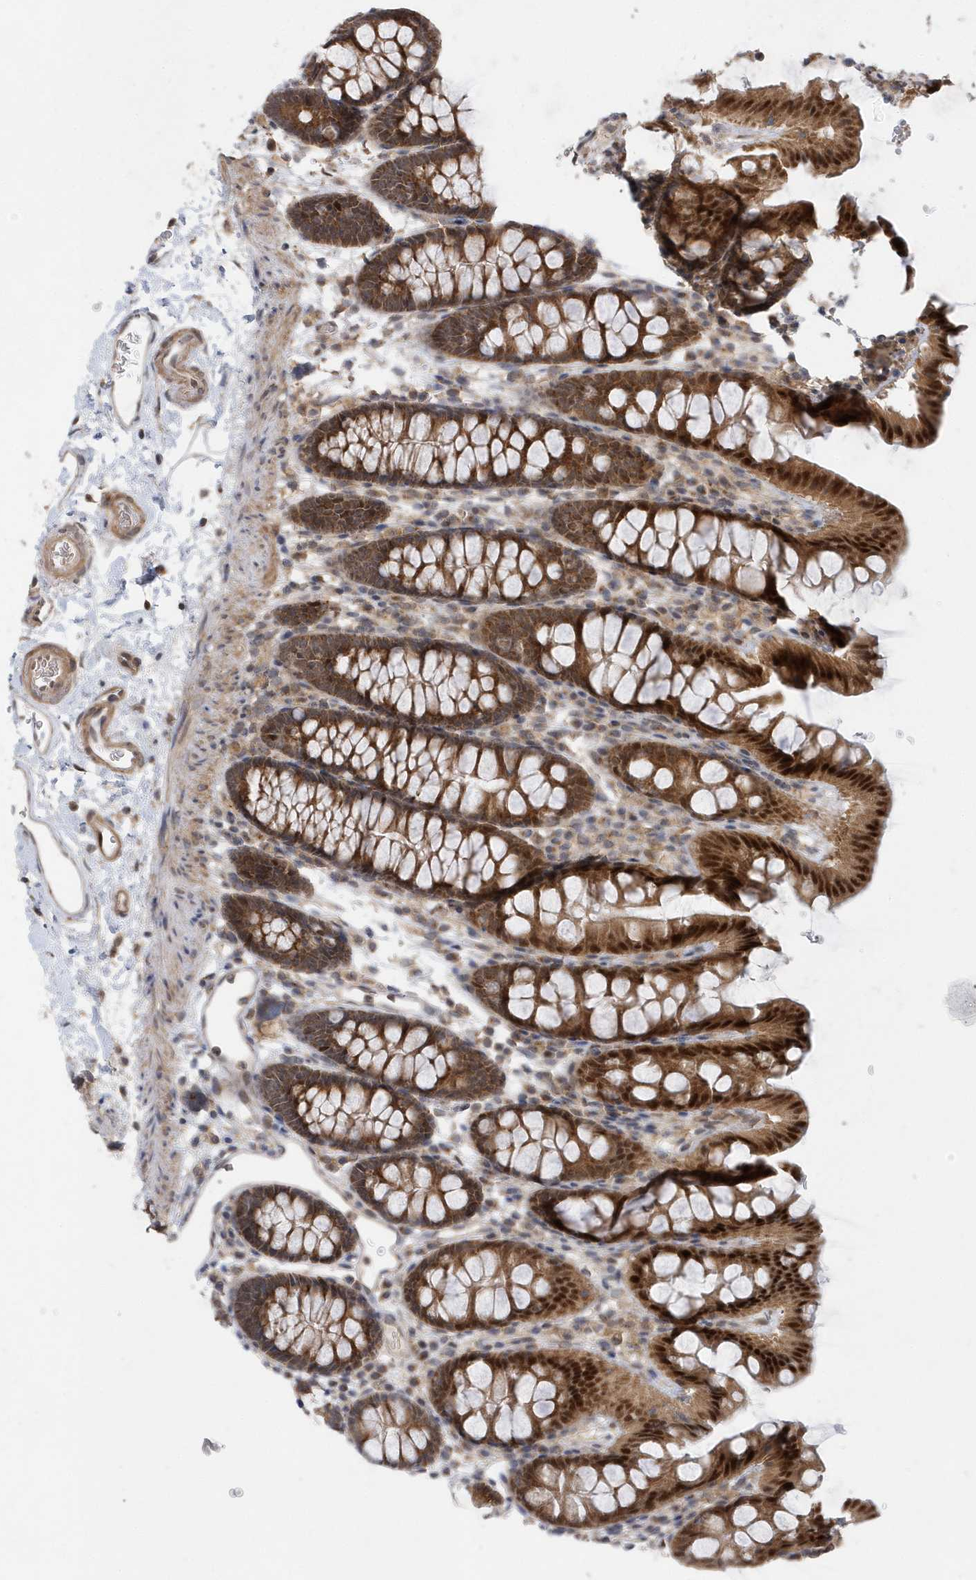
{"staining": {"intensity": "moderate", "quantity": ">75%", "location": "cytoplasmic/membranous,nuclear"}, "tissue": "colon", "cell_type": "Endothelial cells", "image_type": "normal", "snomed": [{"axis": "morphology", "description": "Normal tissue, NOS"}, {"axis": "topography", "description": "Colon"}], "caption": "Immunohistochemistry (IHC) staining of unremarkable colon, which shows medium levels of moderate cytoplasmic/membranous,nuclear staining in approximately >75% of endothelial cells indicating moderate cytoplasmic/membranous,nuclear protein expression. The staining was performed using DAB (3,3'-diaminobenzidine) (brown) for protein detection and nuclei were counterstained in hematoxylin (blue).", "gene": "MXI1", "patient": {"sex": "male", "age": 75}}